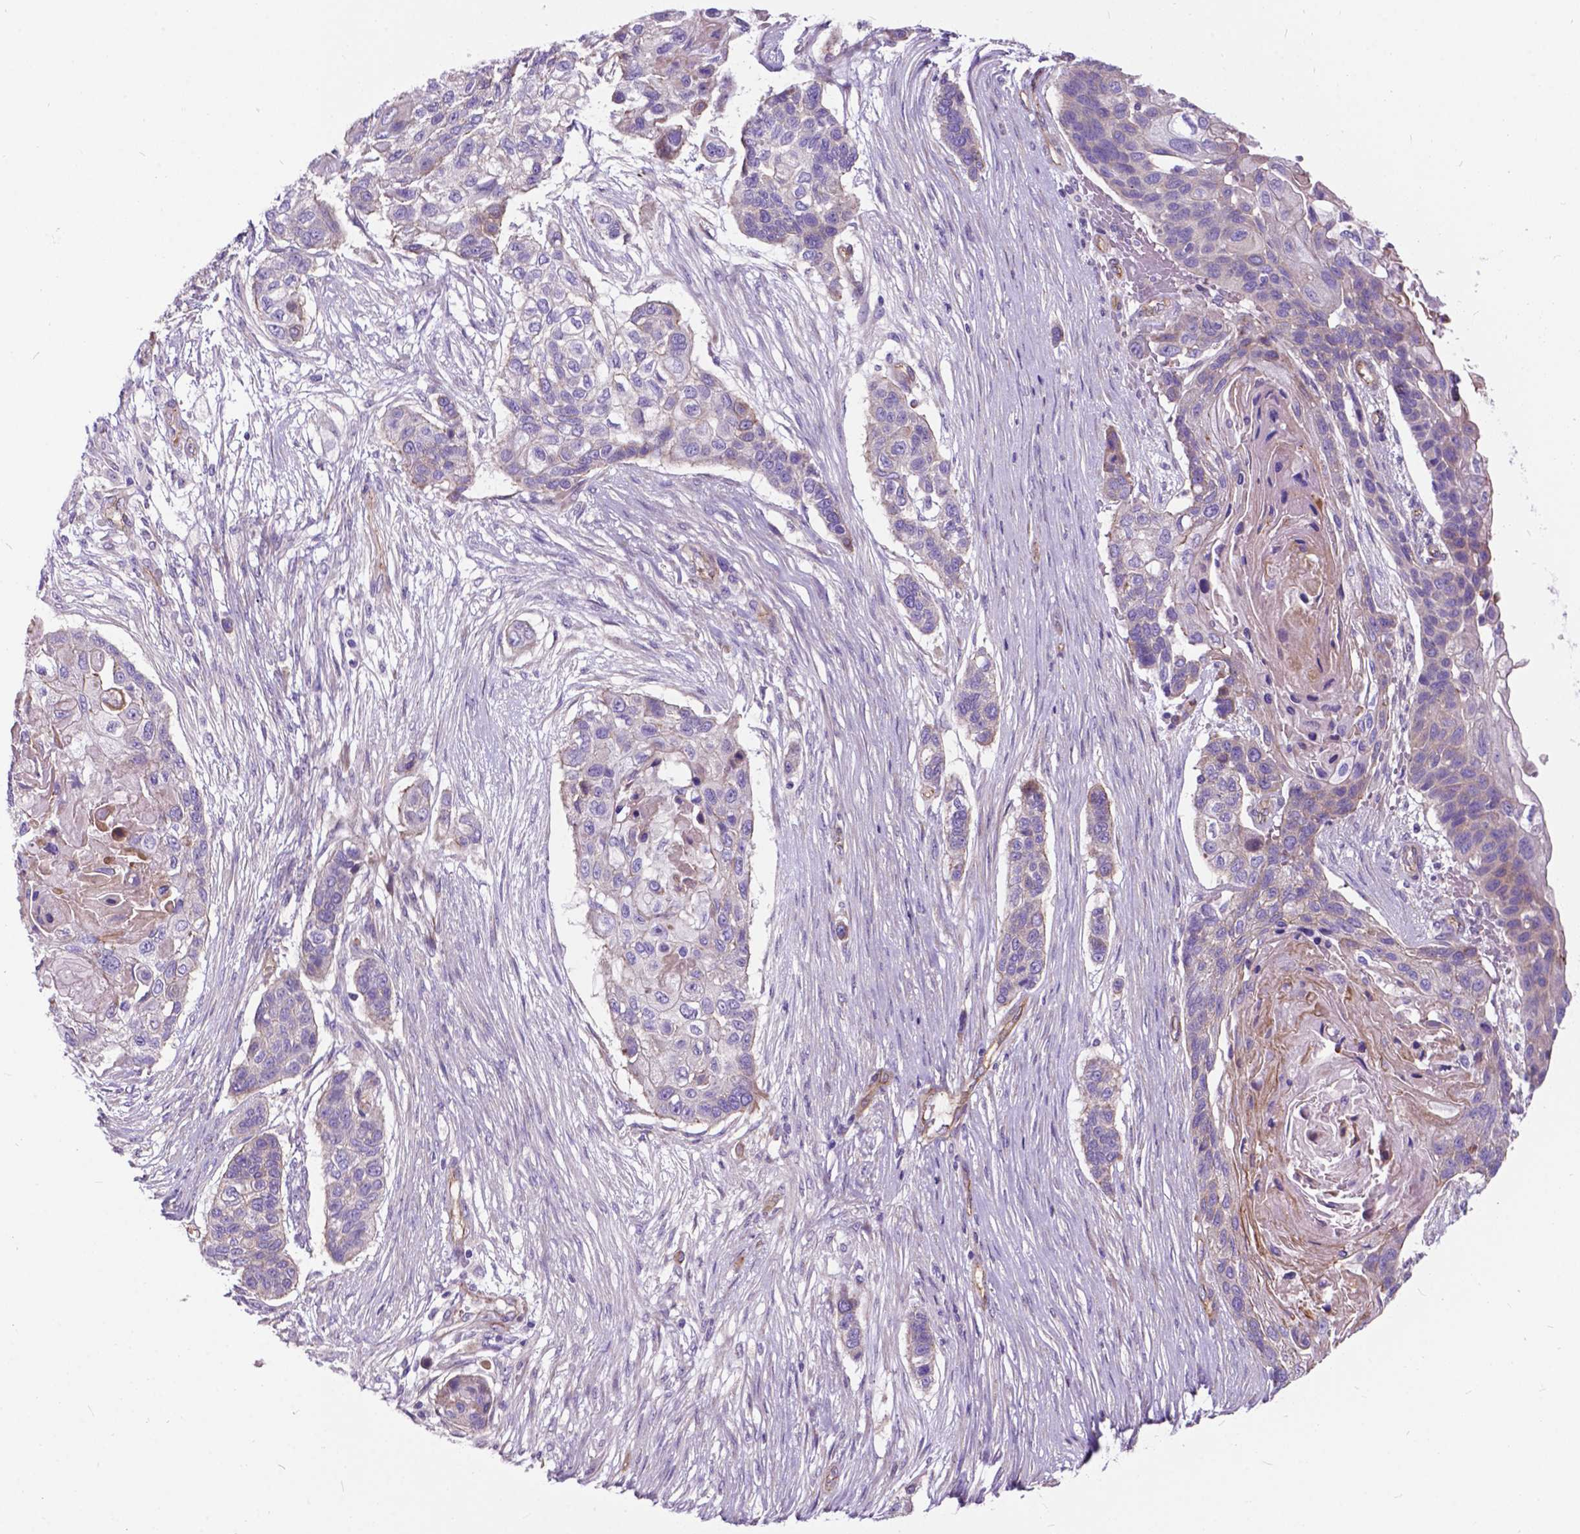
{"staining": {"intensity": "negative", "quantity": "none", "location": "none"}, "tissue": "lung cancer", "cell_type": "Tumor cells", "image_type": "cancer", "snomed": [{"axis": "morphology", "description": "Squamous cell carcinoma, NOS"}, {"axis": "topography", "description": "Lung"}], "caption": "This is a image of immunohistochemistry staining of squamous cell carcinoma (lung), which shows no staining in tumor cells.", "gene": "FLT4", "patient": {"sex": "male", "age": 69}}